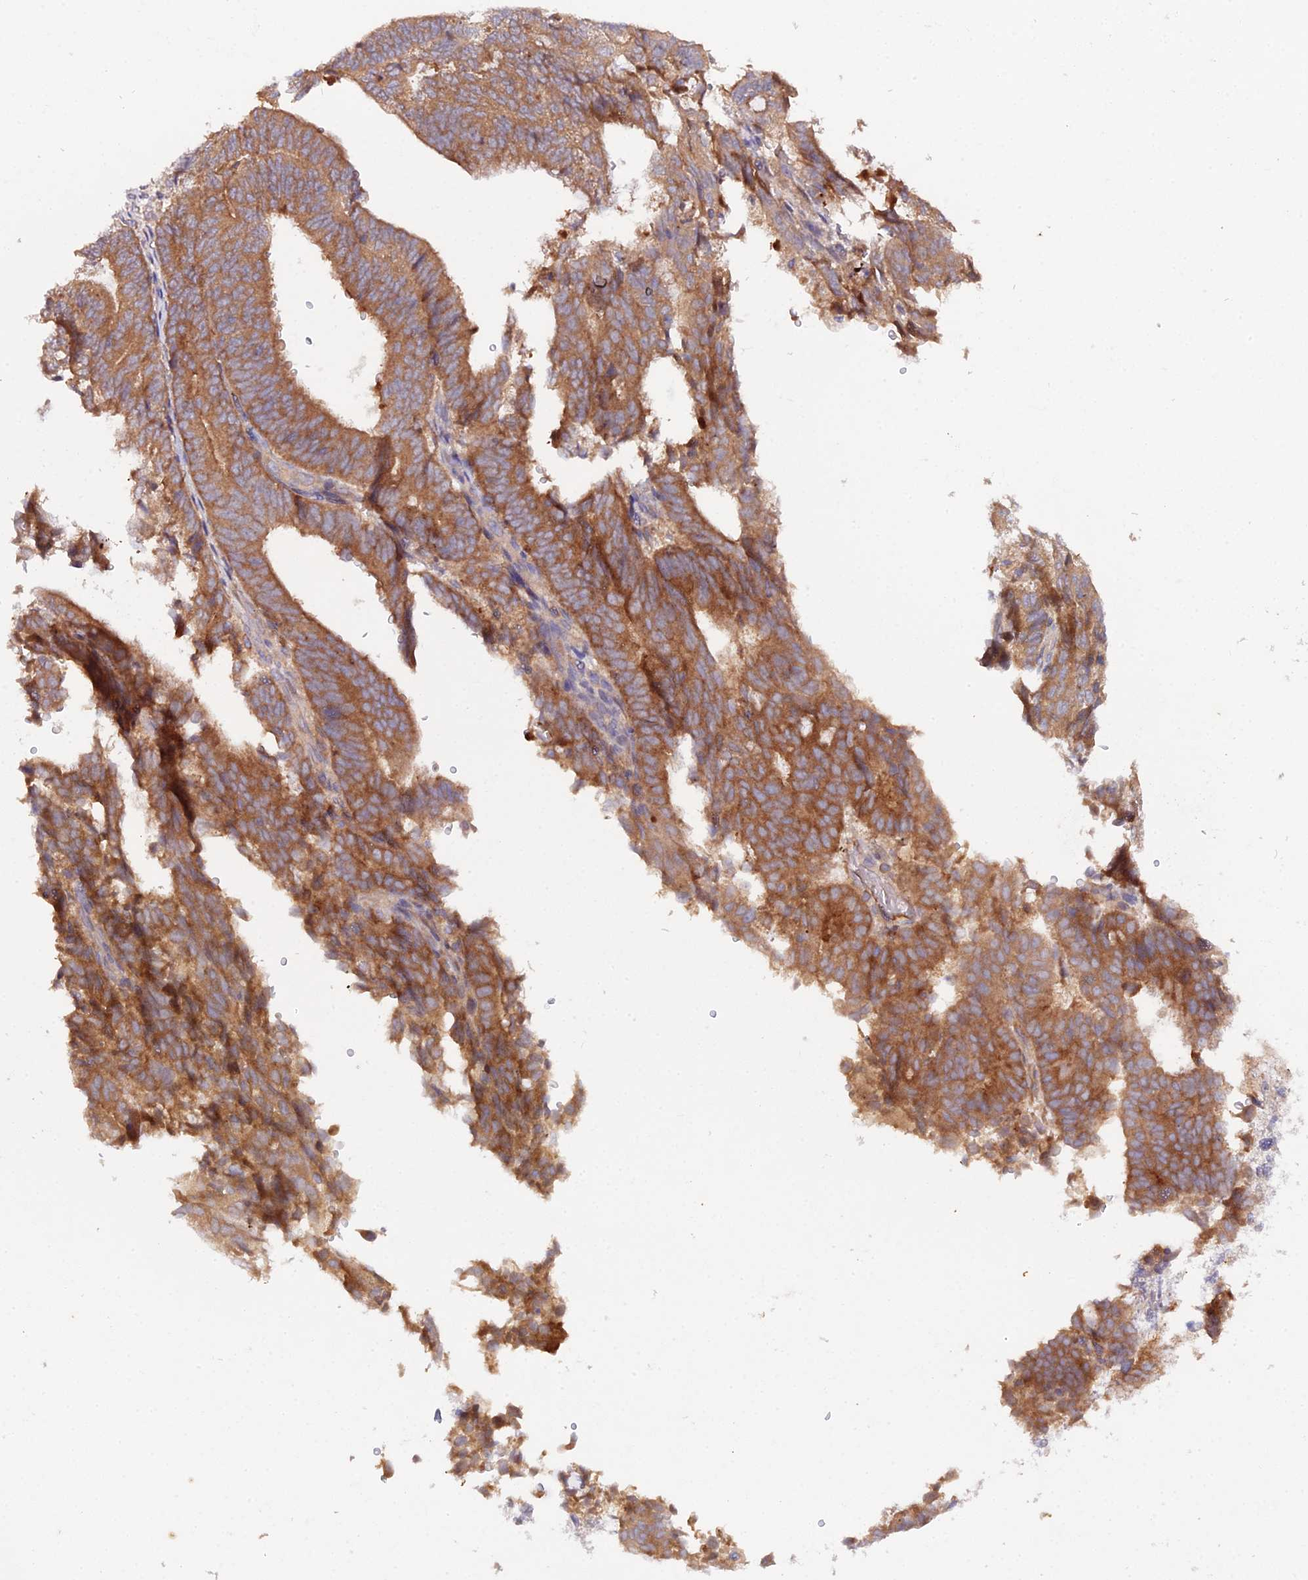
{"staining": {"intensity": "strong", "quantity": ">75%", "location": "cytoplasmic/membranous"}, "tissue": "endometrial cancer", "cell_type": "Tumor cells", "image_type": "cancer", "snomed": [{"axis": "morphology", "description": "Adenocarcinoma, NOS"}, {"axis": "topography", "description": "Endometrium"}], "caption": "Human endometrial cancer (adenocarcinoma) stained for a protein (brown) reveals strong cytoplasmic/membranous positive positivity in approximately >75% of tumor cells.", "gene": "TRIM26", "patient": {"sex": "female", "age": 70}}